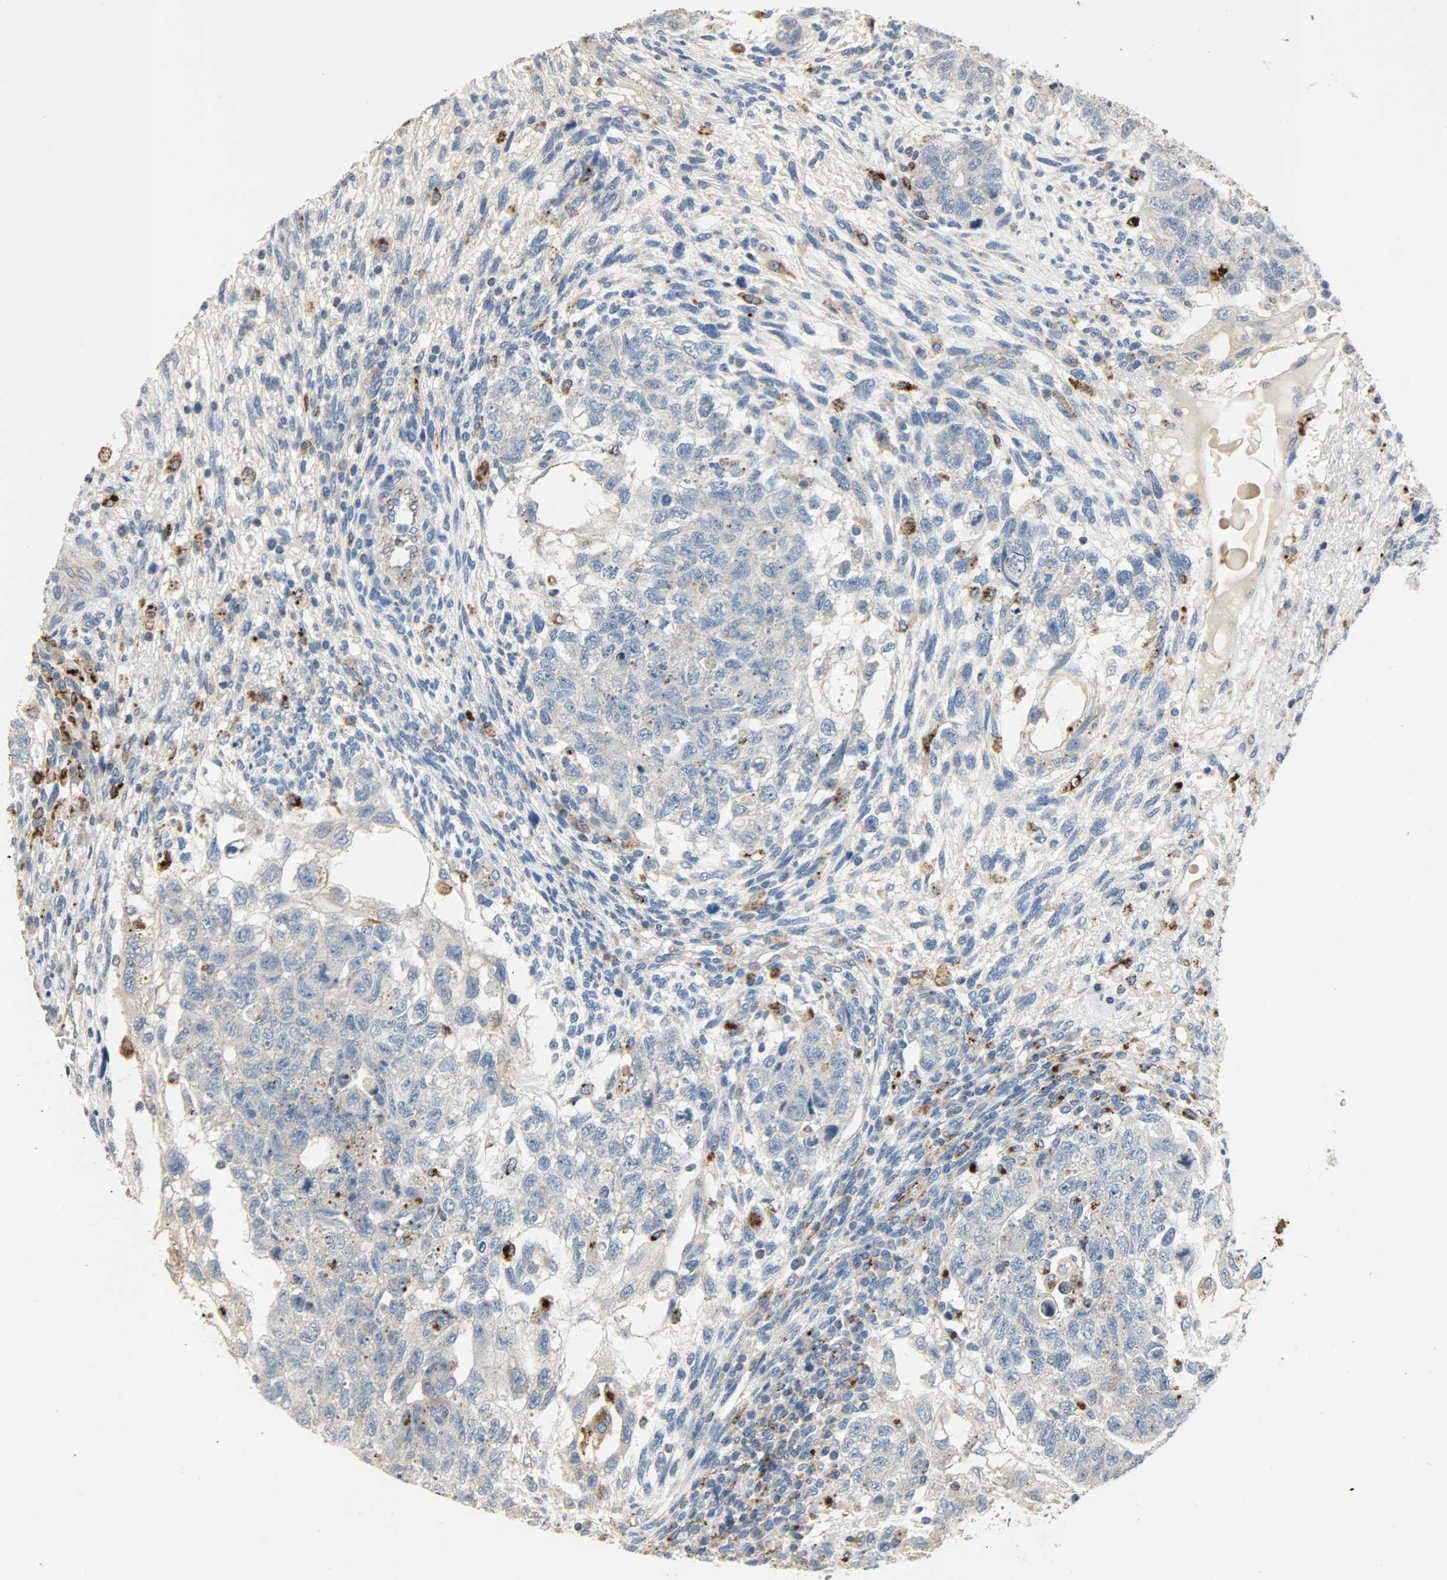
{"staining": {"intensity": "weak", "quantity": "<25%", "location": "cytoplasmic/membranous"}, "tissue": "testis cancer", "cell_type": "Tumor cells", "image_type": "cancer", "snomed": [{"axis": "morphology", "description": "Normal tissue, NOS"}, {"axis": "morphology", "description": "Carcinoma, Embryonal, NOS"}, {"axis": "topography", "description": "Testis"}], "caption": "Human testis embryonal carcinoma stained for a protein using IHC displays no positivity in tumor cells.", "gene": "ASAH1", "patient": {"sex": "male", "age": 36}}